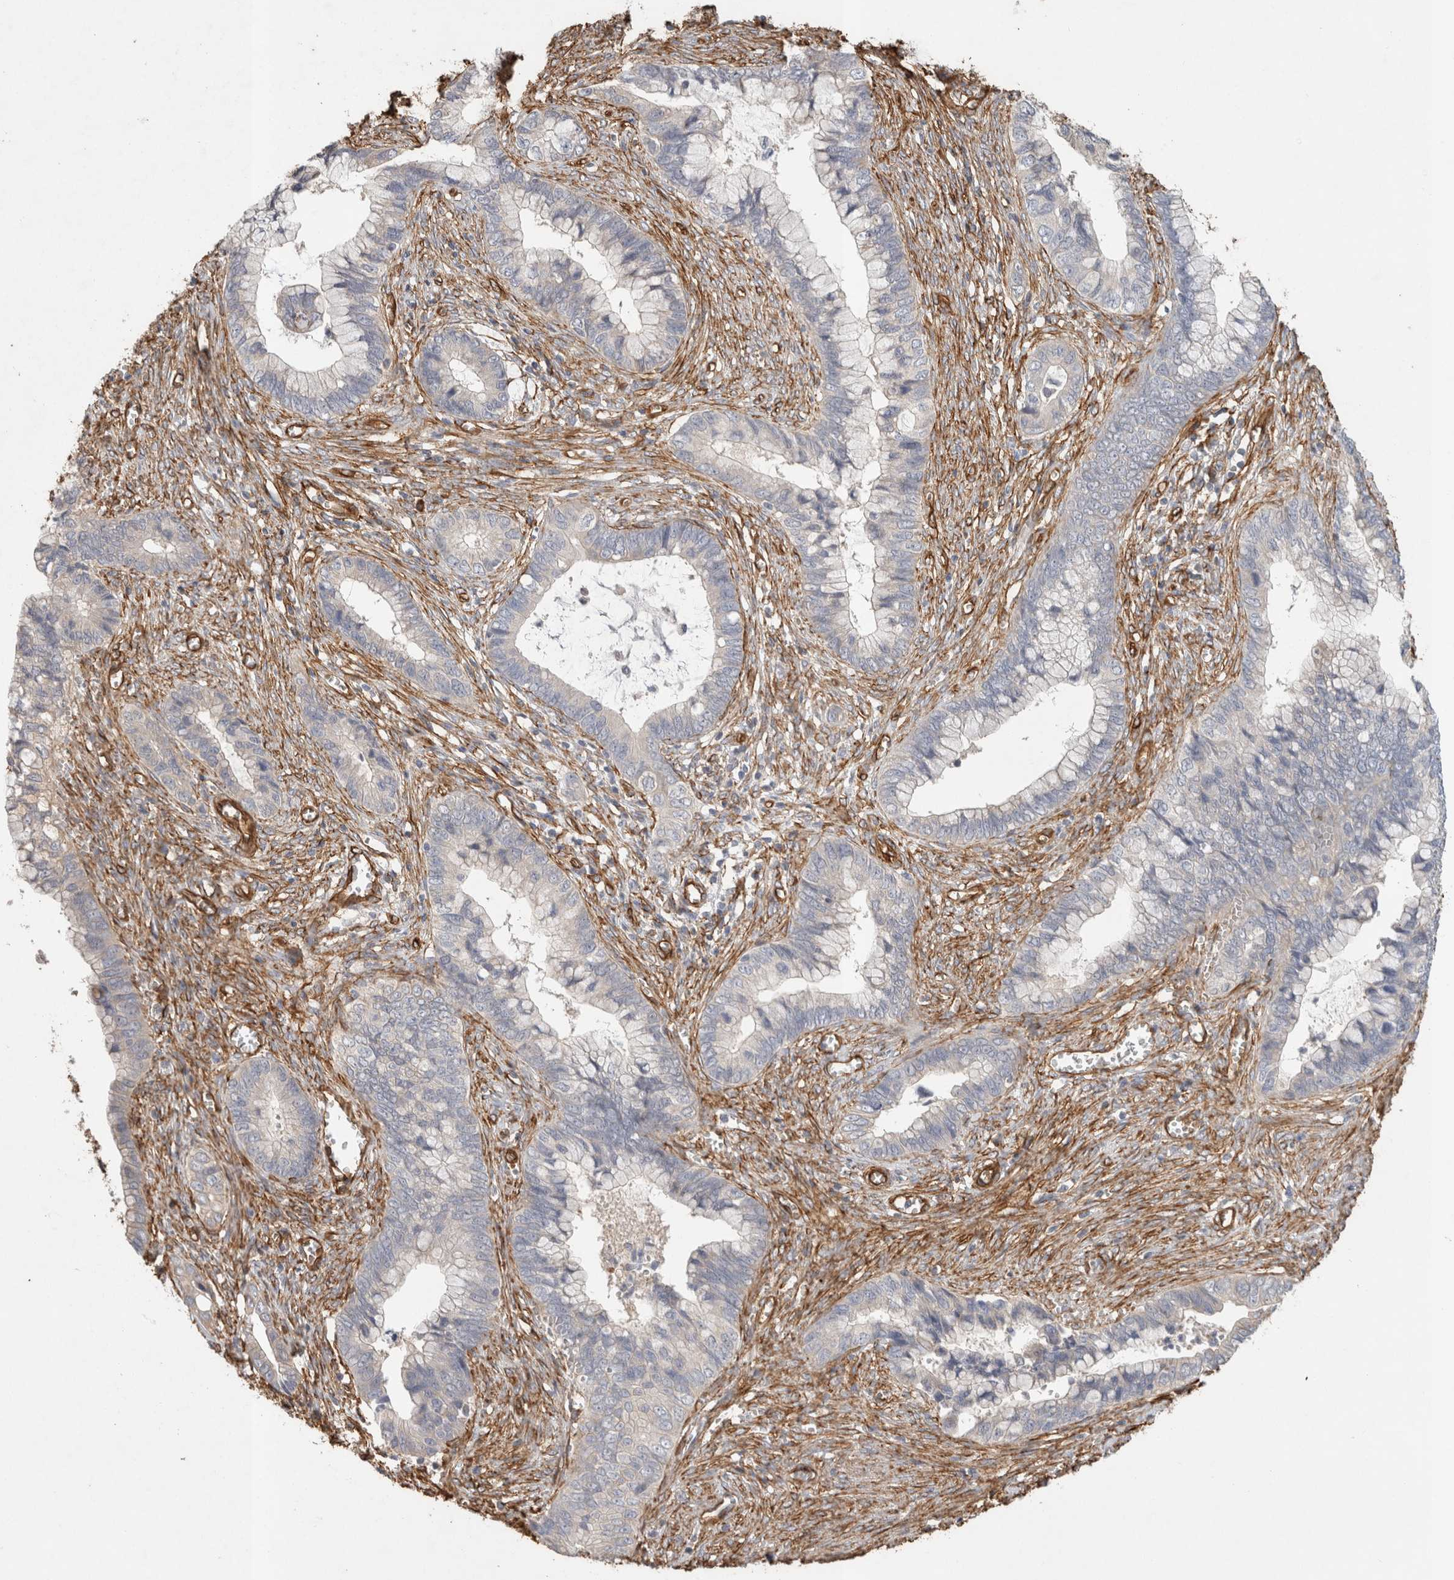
{"staining": {"intensity": "negative", "quantity": "none", "location": "none"}, "tissue": "cervical cancer", "cell_type": "Tumor cells", "image_type": "cancer", "snomed": [{"axis": "morphology", "description": "Adenocarcinoma, NOS"}, {"axis": "topography", "description": "Cervix"}], "caption": "Photomicrograph shows no protein positivity in tumor cells of cervical adenocarcinoma tissue.", "gene": "JMJD4", "patient": {"sex": "female", "age": 44}}